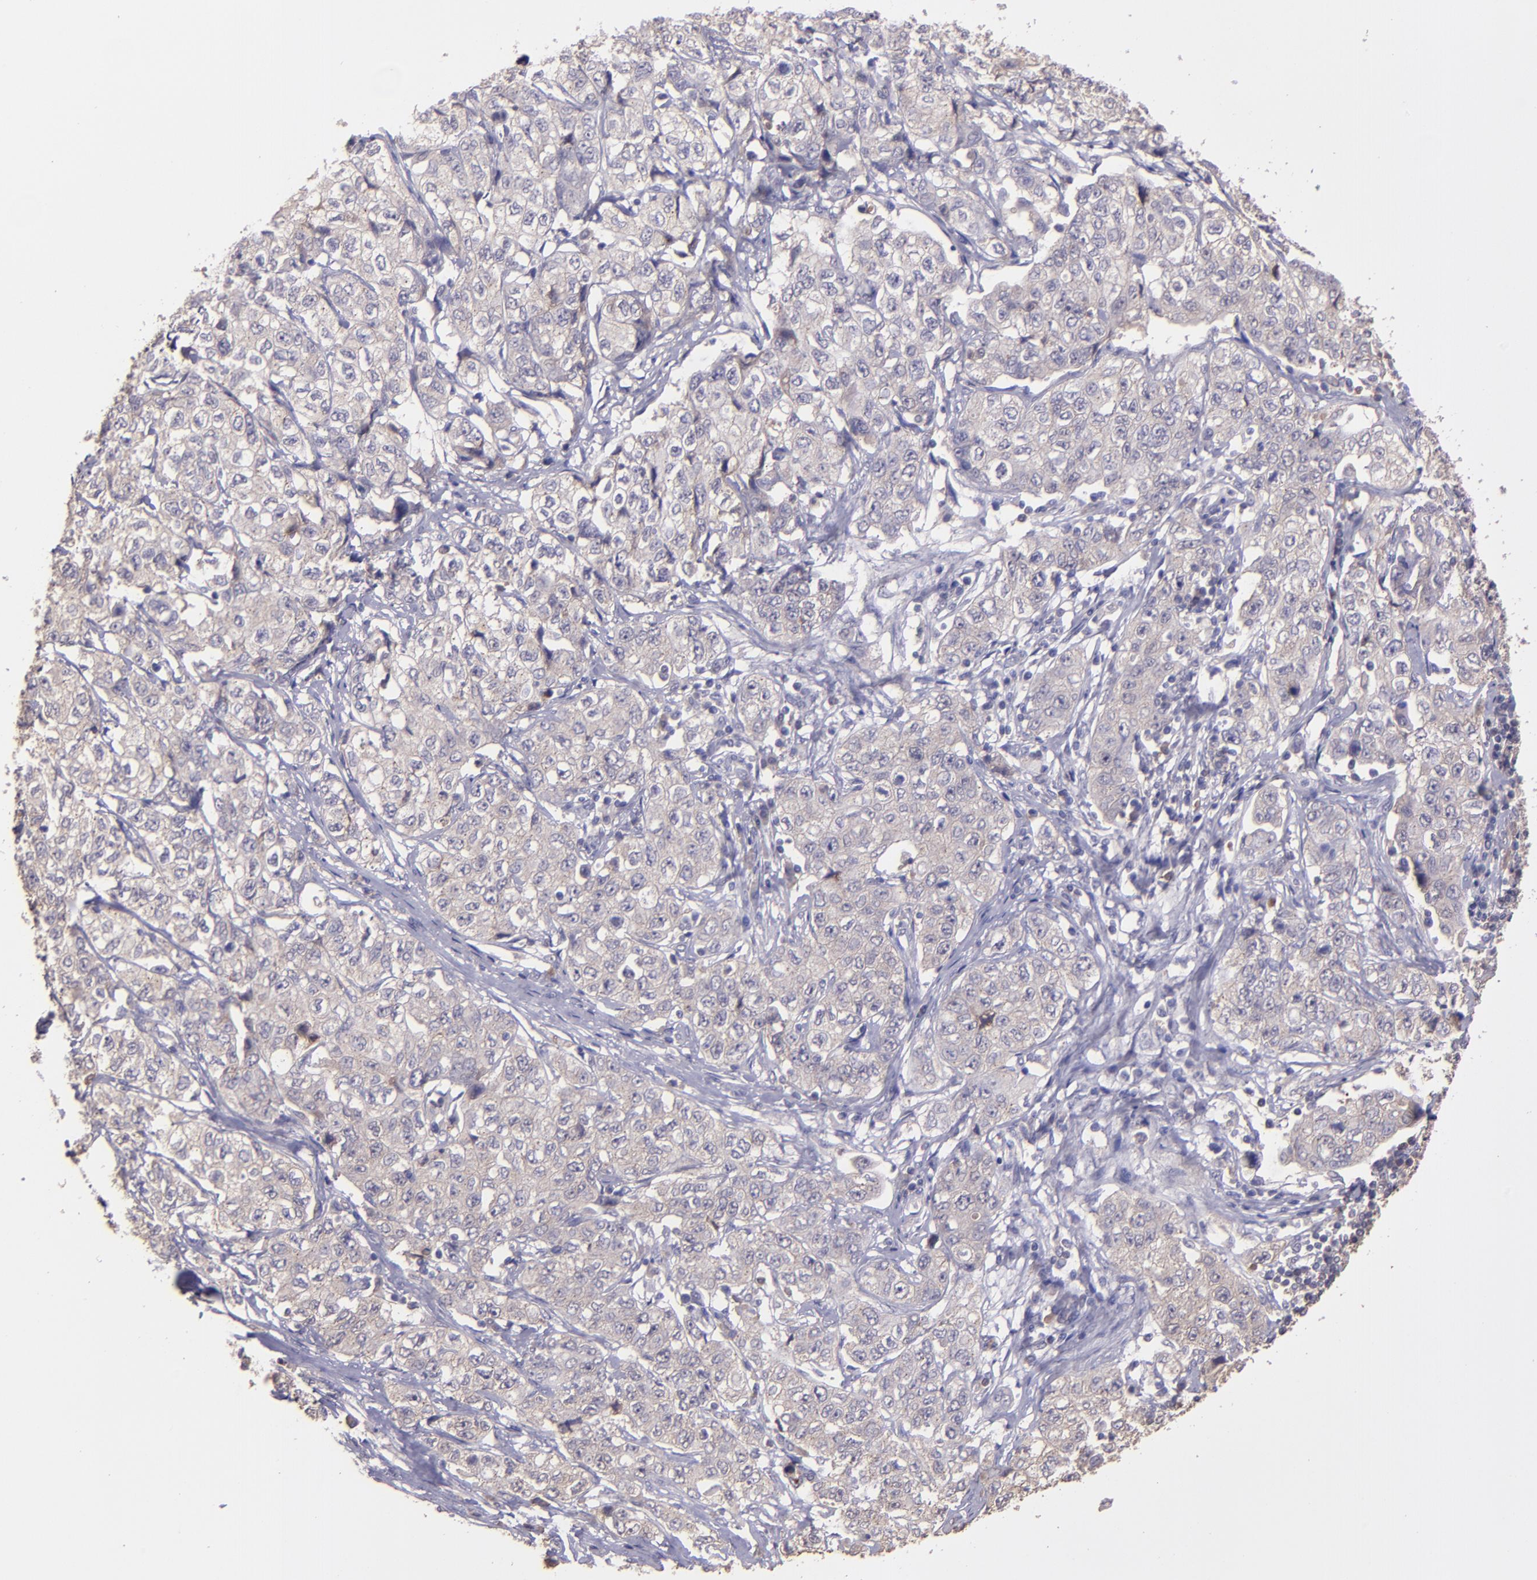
{"staining": {"intensity": "weak", "quantity": "25%-75%", "location": "cytoplasmic/membranous"}, "tissue": "stomach cancer", "cell_type": "Tumor cells", "image_type": "cancer", "snomed": [{"axis": "morphology", "description": "Adenocarcinoma, NOS"}, {"axis": "topography", "description": "Stomach"}], "caption": "IHC photomicrograph of stomach cancer stained for a protein (brown), which demonstrates low levels of weak cytoplasmic/membranous positivity in approximately 25%-75% of tumor cells.", "gene": "PAPPA", "patient": {"sex": "male", "age": 48}}